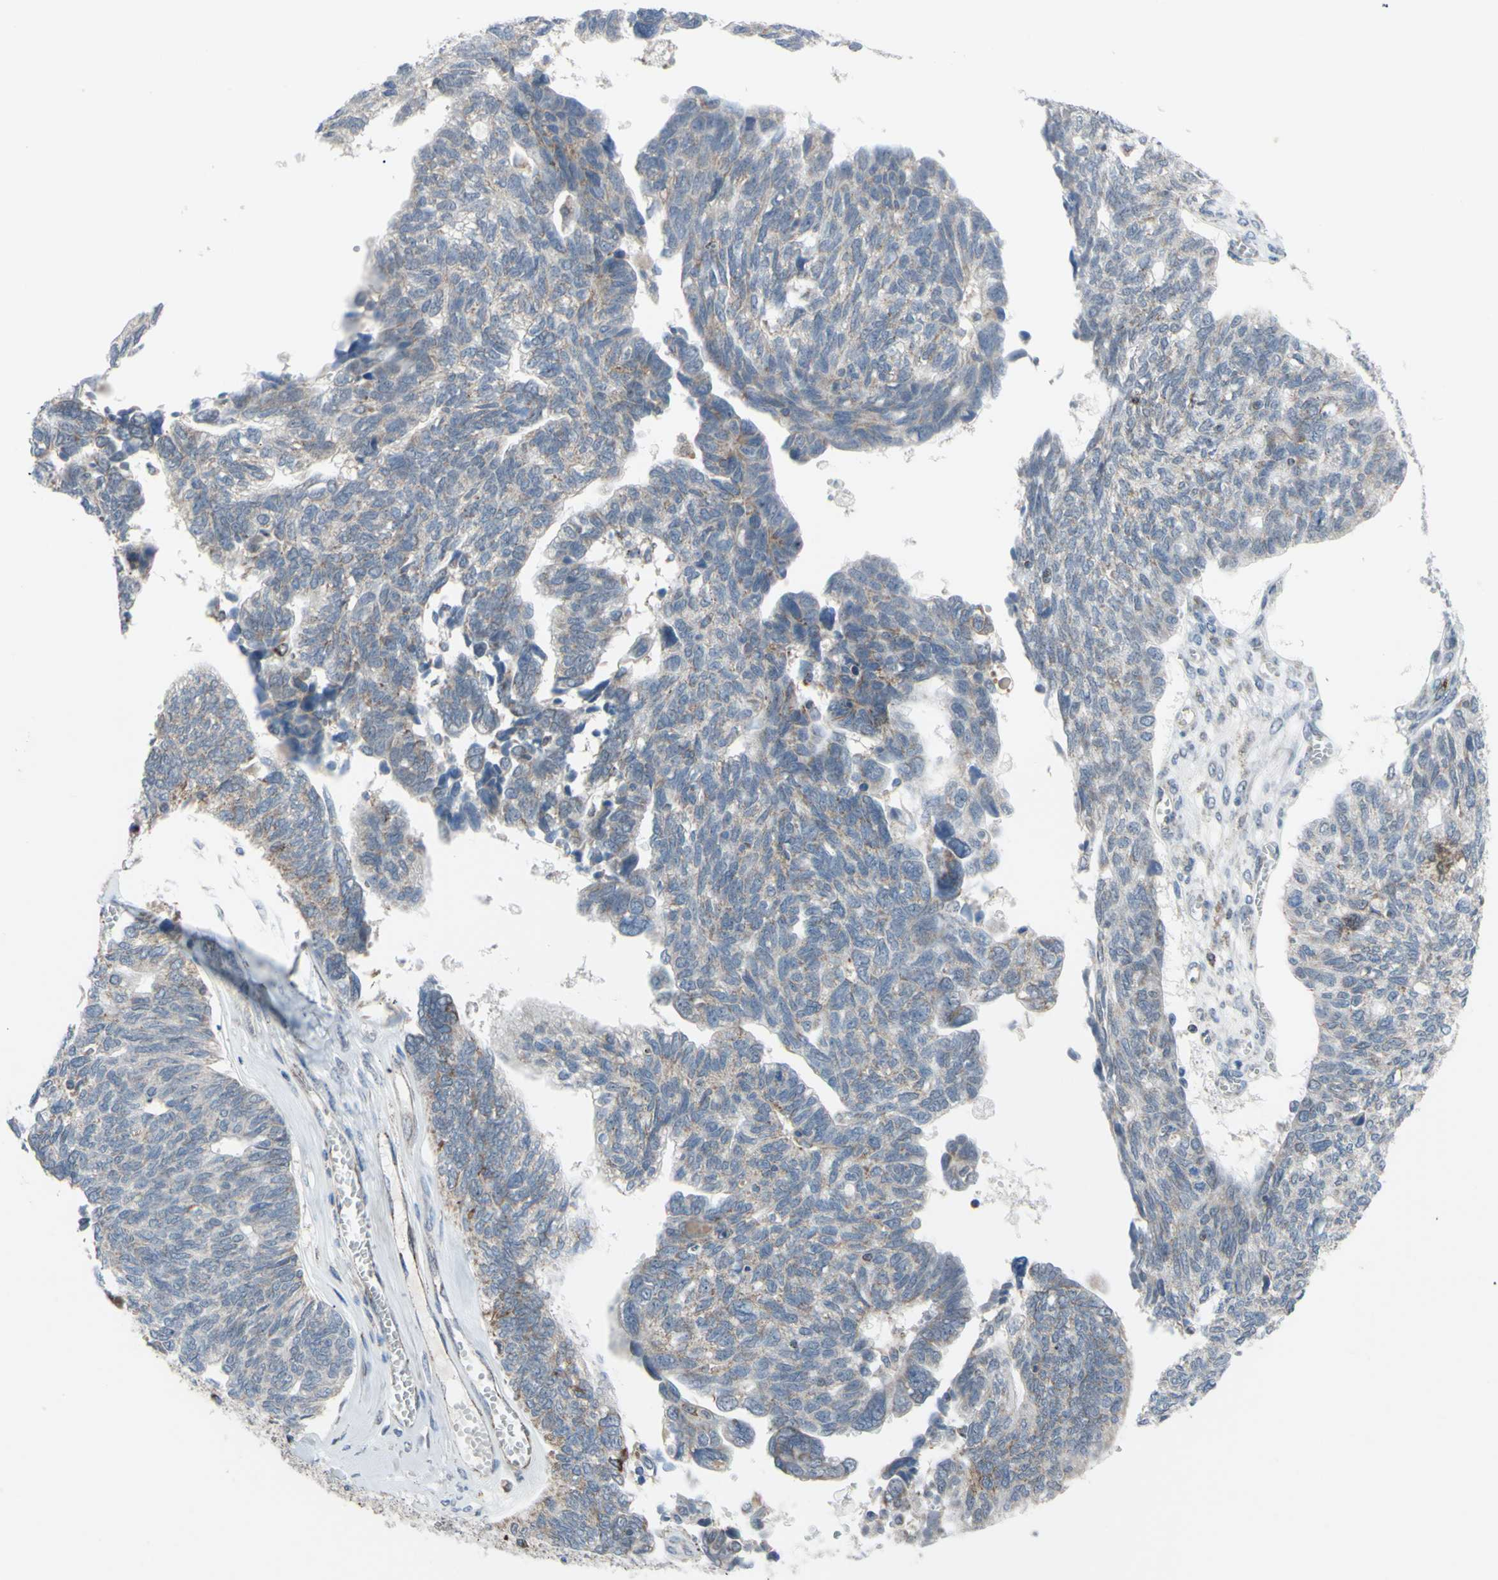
{"staining": {"intensity": "weak", "quantity": "25%-75%", "location": "cytoplasmic/membranous"}, "tissue": "ovarian cancer", "cell_type": "Tumor cells", "image_type": "cancer", "snomed": [{"axis": "morphology", "description": "Cystadenocarcinoma, serous, NOS"}, {"axis": "topography", "description": "Ovary"}], "caption": "Protein expression analysis of human ovarian cancer (serous cystadenocarcinoma) reveals weak cytoplasmic/membranous expression in about 25%-75% of tumor cells. The staining is performed using DAB brown chromogen to label protein expression. The nuclei are counter-stained blue using hematoxylin.", "gene": "GLT8D1", "patient": {"sex": "female", "age": 79}}